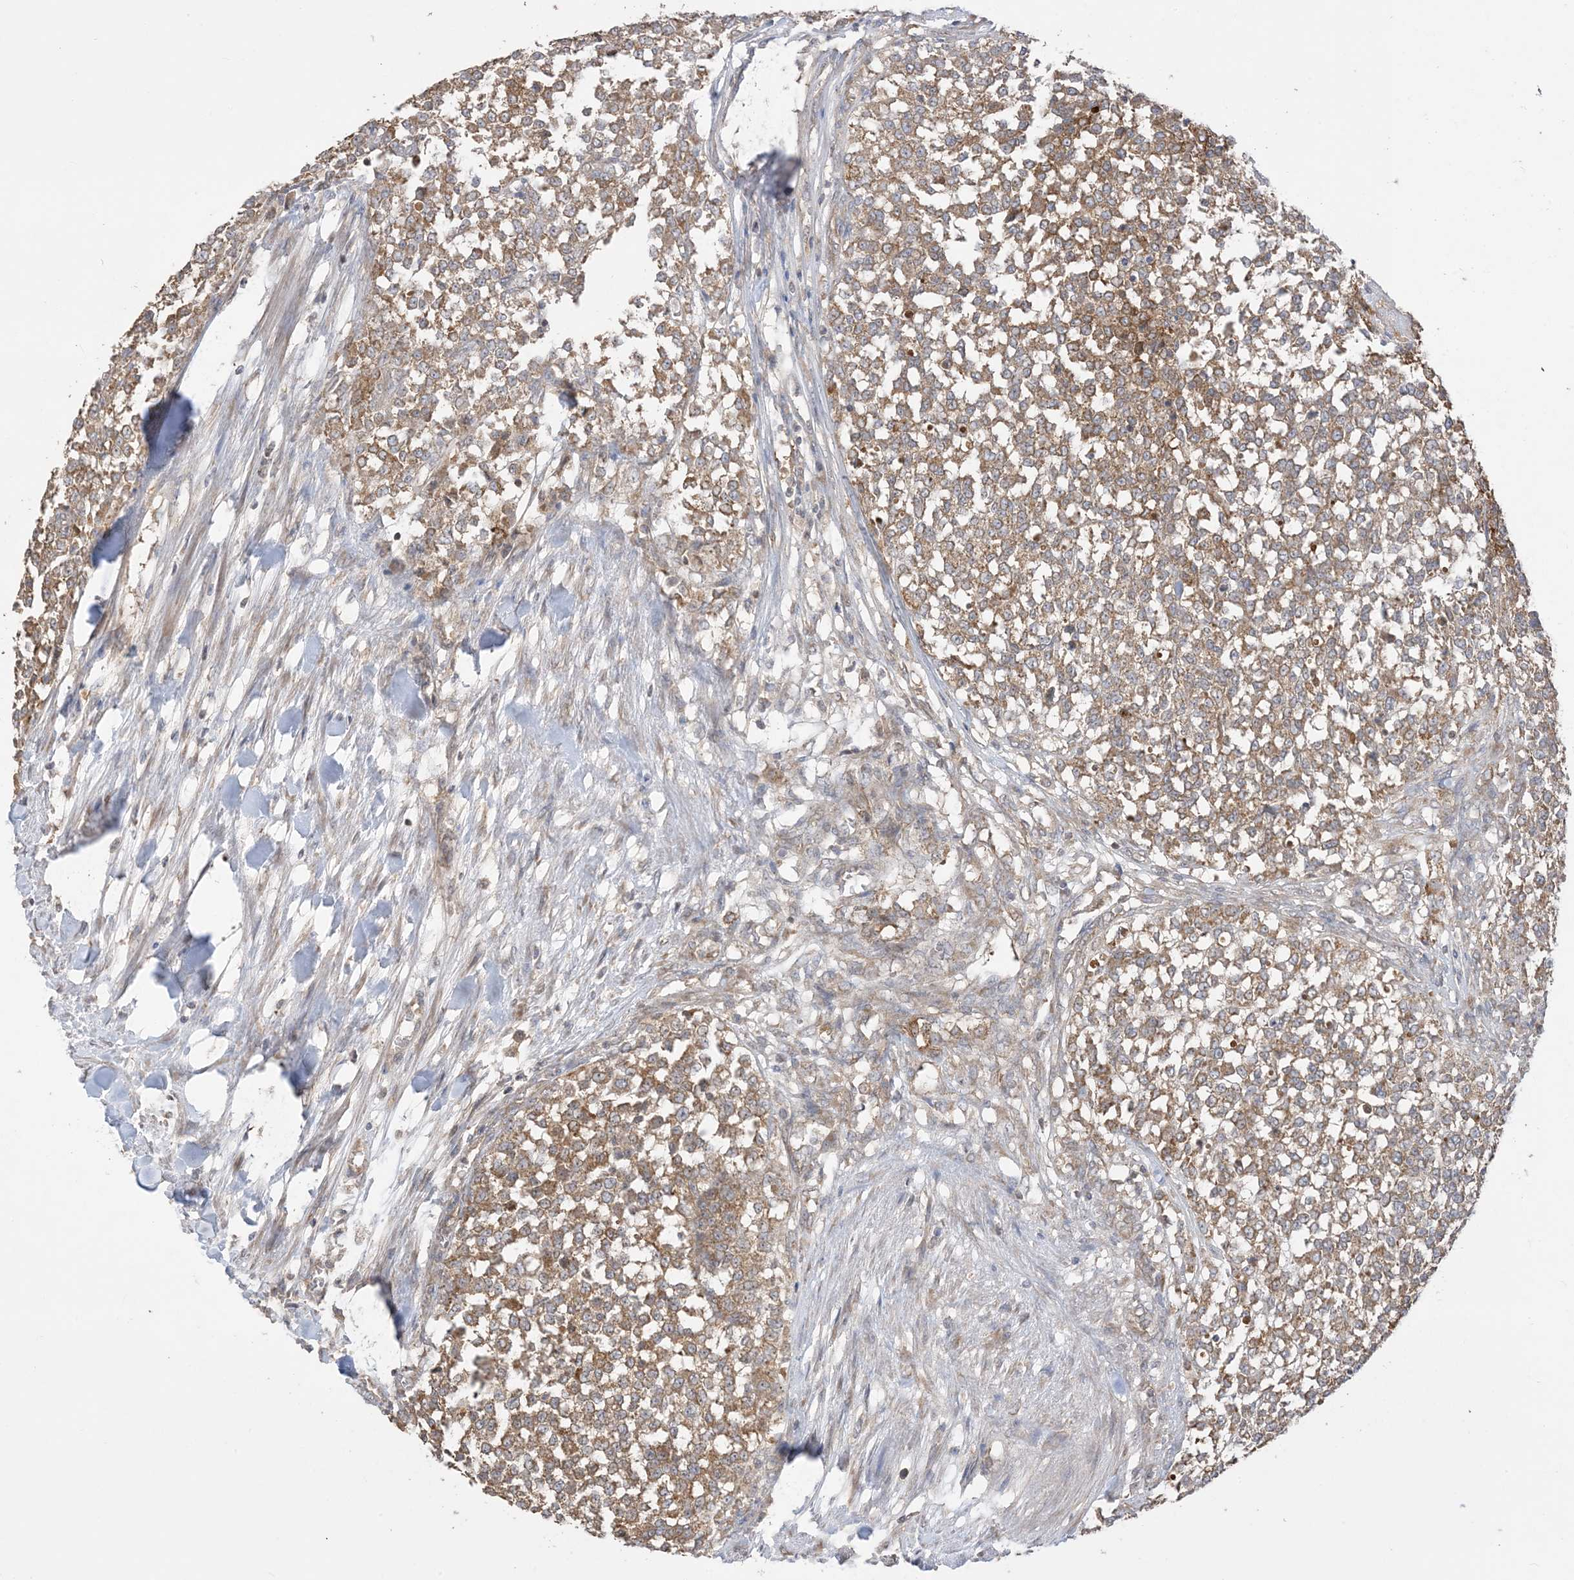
{"staining": {"intensity": "strong", "quantity": ">75%", "location": "cytoplasmic/membranous"}, "tissue": "testis cancer", "cell_type": "Tumor cells", "image_type": "cancer", "snomed": [{"axis": "morphology", "description": "Seminoma, NOS"}, {"axis": "topography", "description": "Testis"}], "caption": "Human testis cancer stained with a brown dye exhibits strong cytoplasmic/membranous positive expression in approximately >75% of tumor cells.", "gene": "SIRT3", "patient": {"sex": "male", "age": 59}}